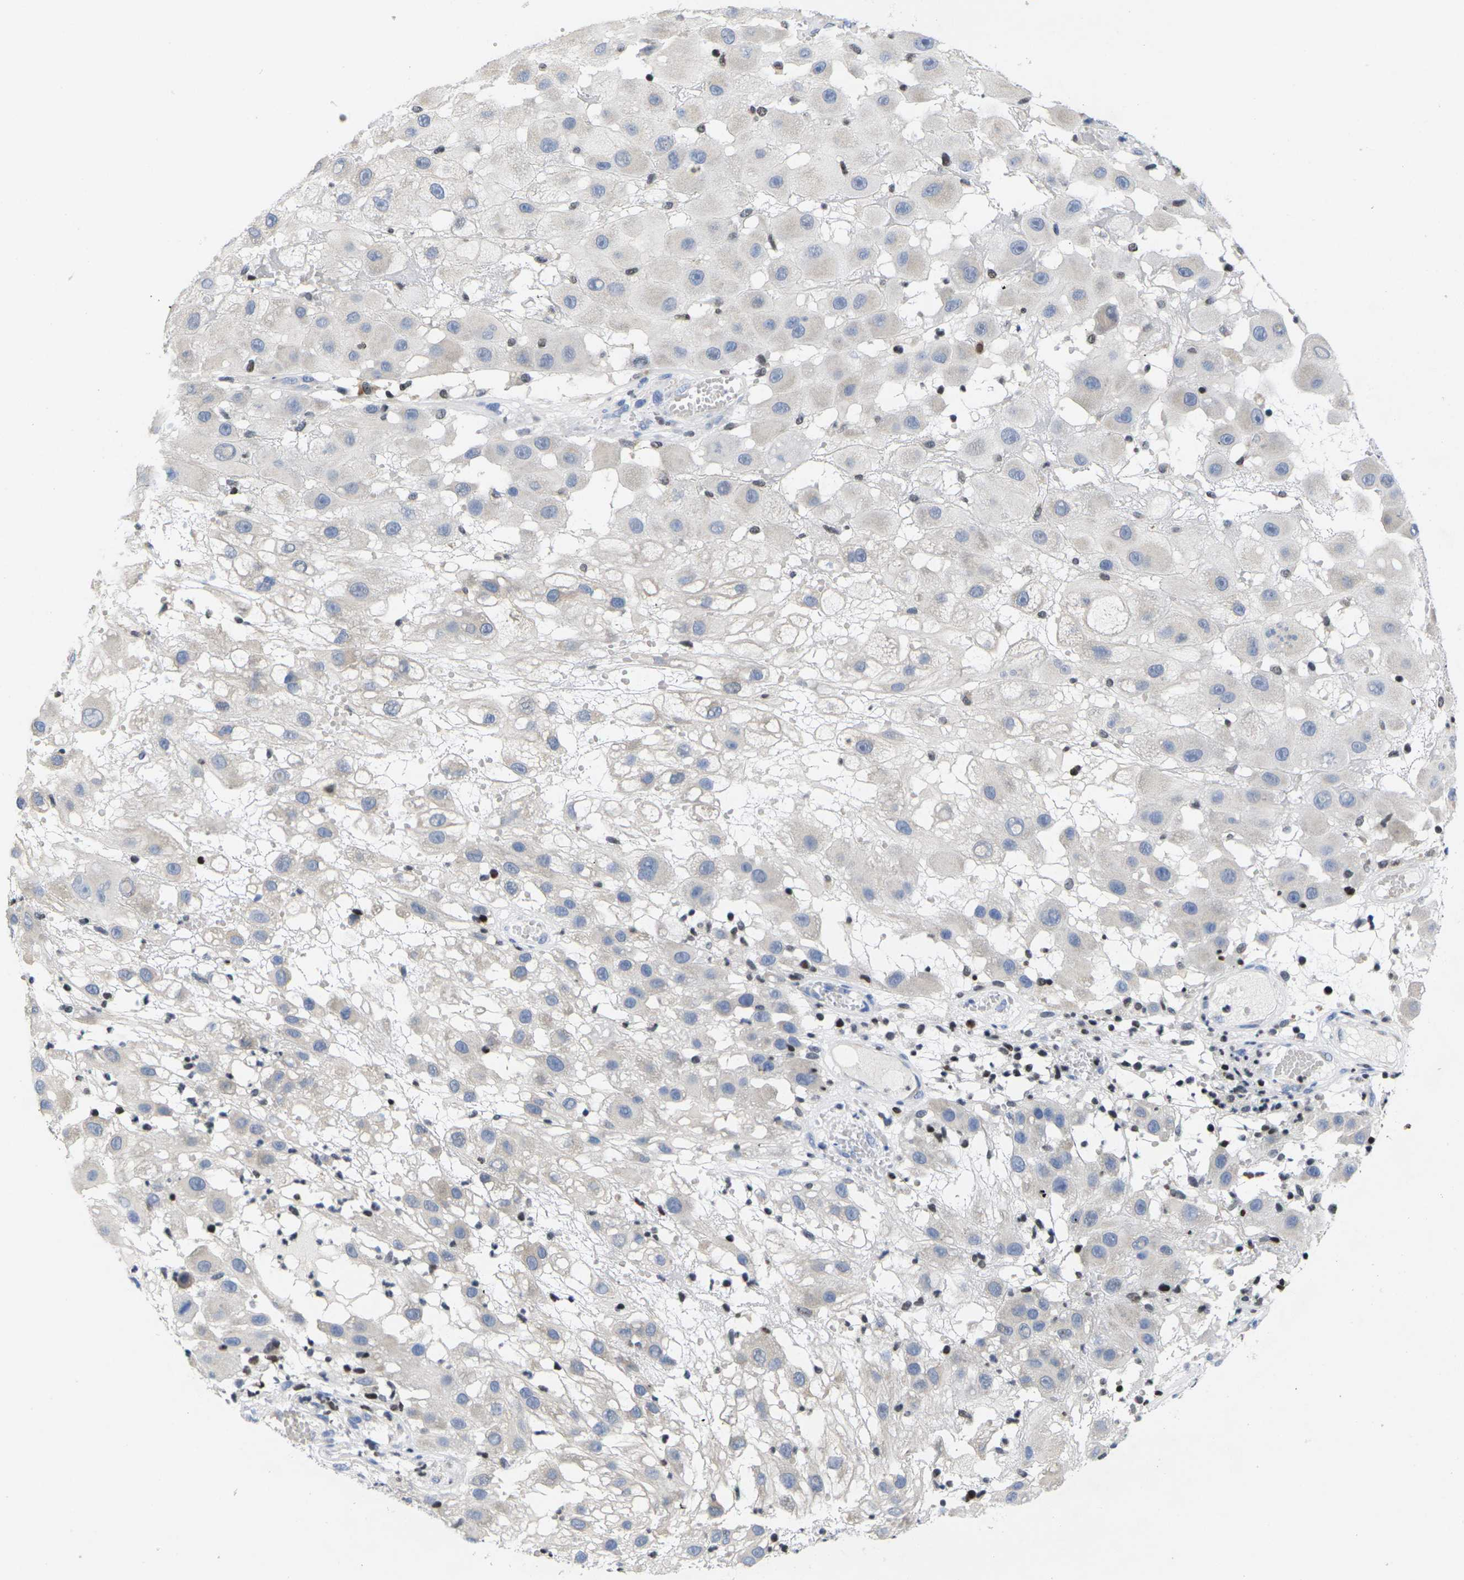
{"staining": {"intensity": "negative", "quantity": "none", "location": "none"}, "tissue": "melanoma", "cell_type": "Tumor cells", "image_type": "cancer", "snomed": [{"axis": "morphology", "description": "Malignant melanoma, NOS"}, {"axis": "topography", "description": "Skin"}], "caption": "Tumor cells are negative for protein expression in human malignant melanoma.", "gene": "IKZF1", "patient": {"sex": "female", "age": 81}}